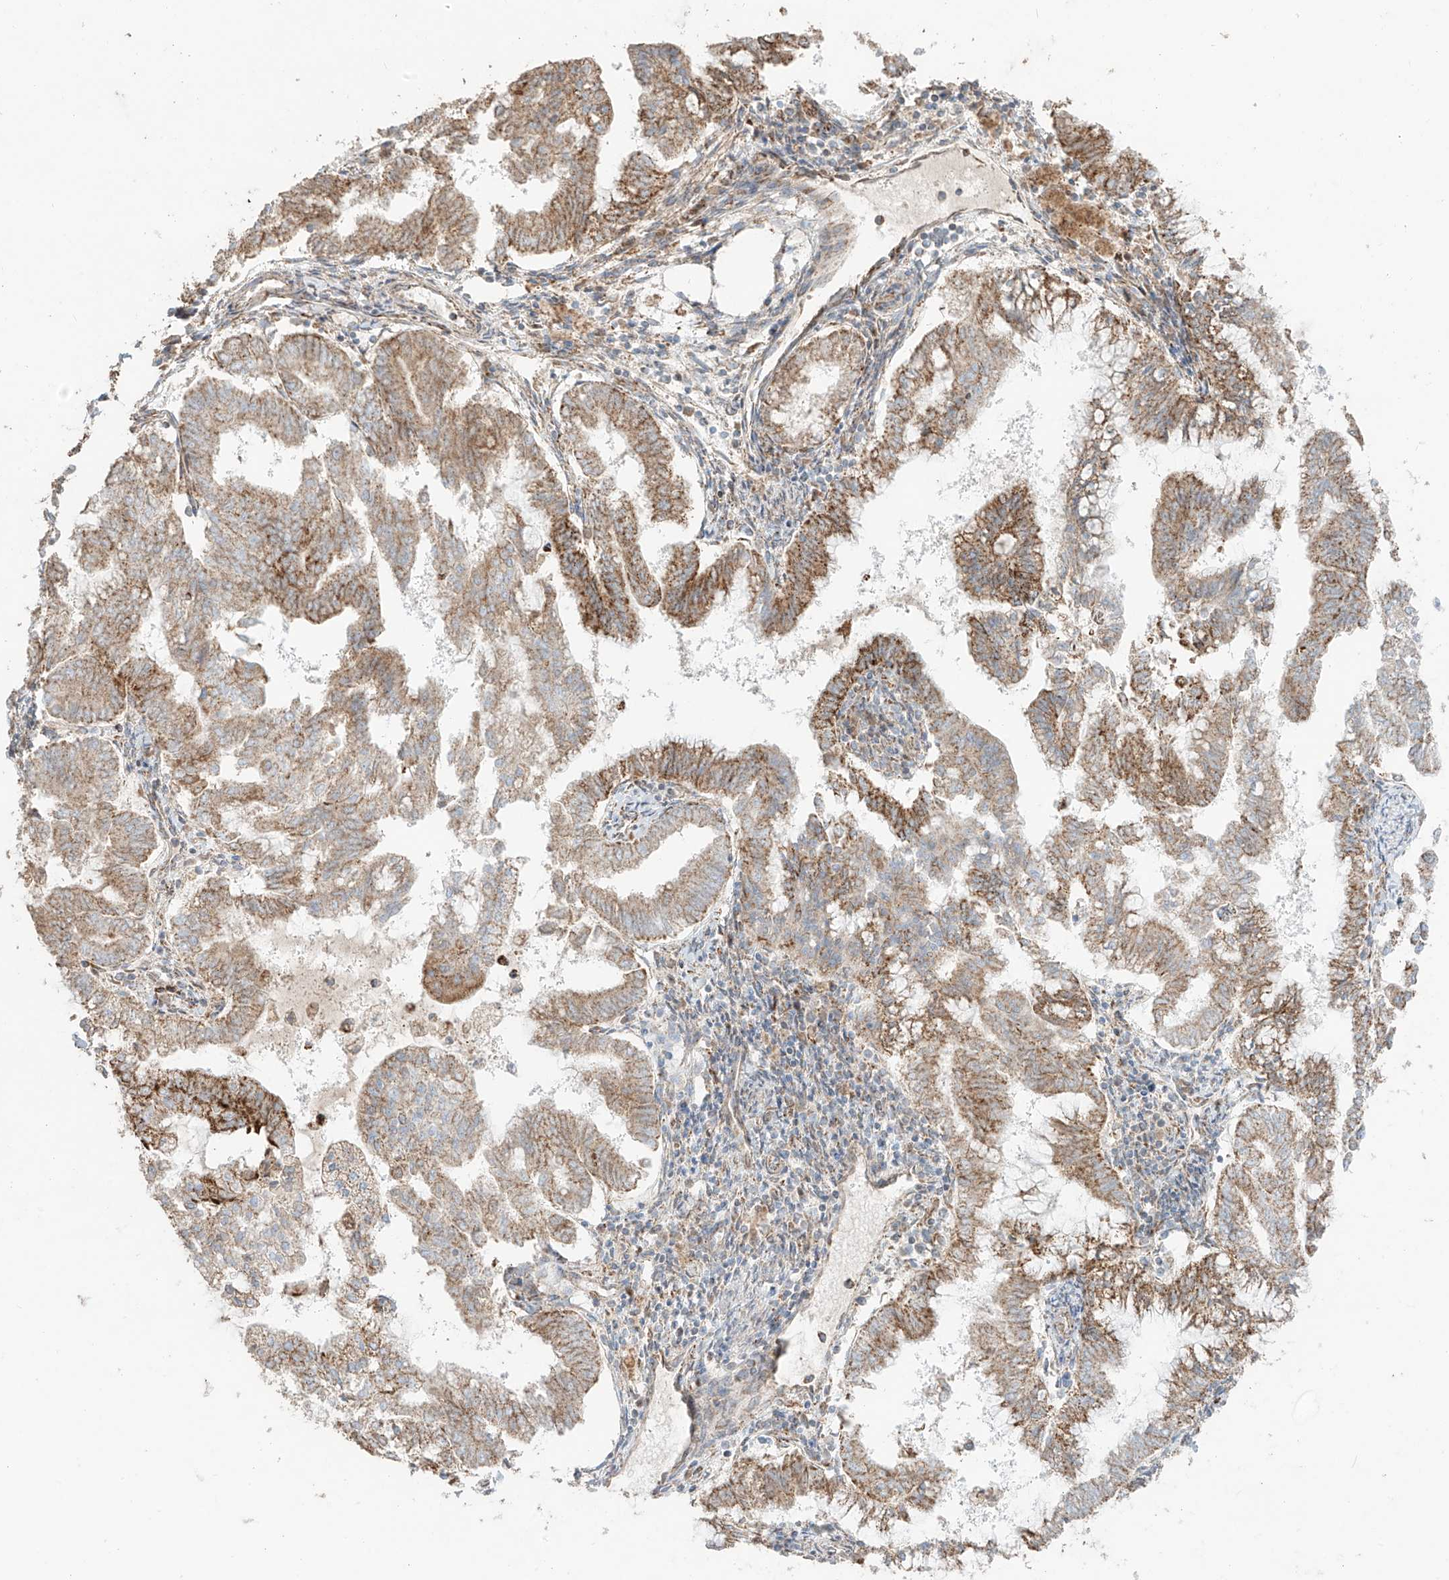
{"staining": {"intensity": "moderate", "quantity": ">75%", "location": "cytoplasmic/membranous"}, "tissue": "endometrial cancer", "cell_type": "Tumor cells", "image_type": "cancer", "snomed": [{"axis": "morphology", "description": "Adenocarcinoma, NOS"}, {"axis": "topography", "description": "Endometrium"}], "caption": "This is an image of IHC staining of adenocarcinoma (endometrial), which shows moderate staining in the cytoplasmic/membranous of tumor cells.", "gene": "COLGALT2", "patient": {"sex": "female", "age": 79}}